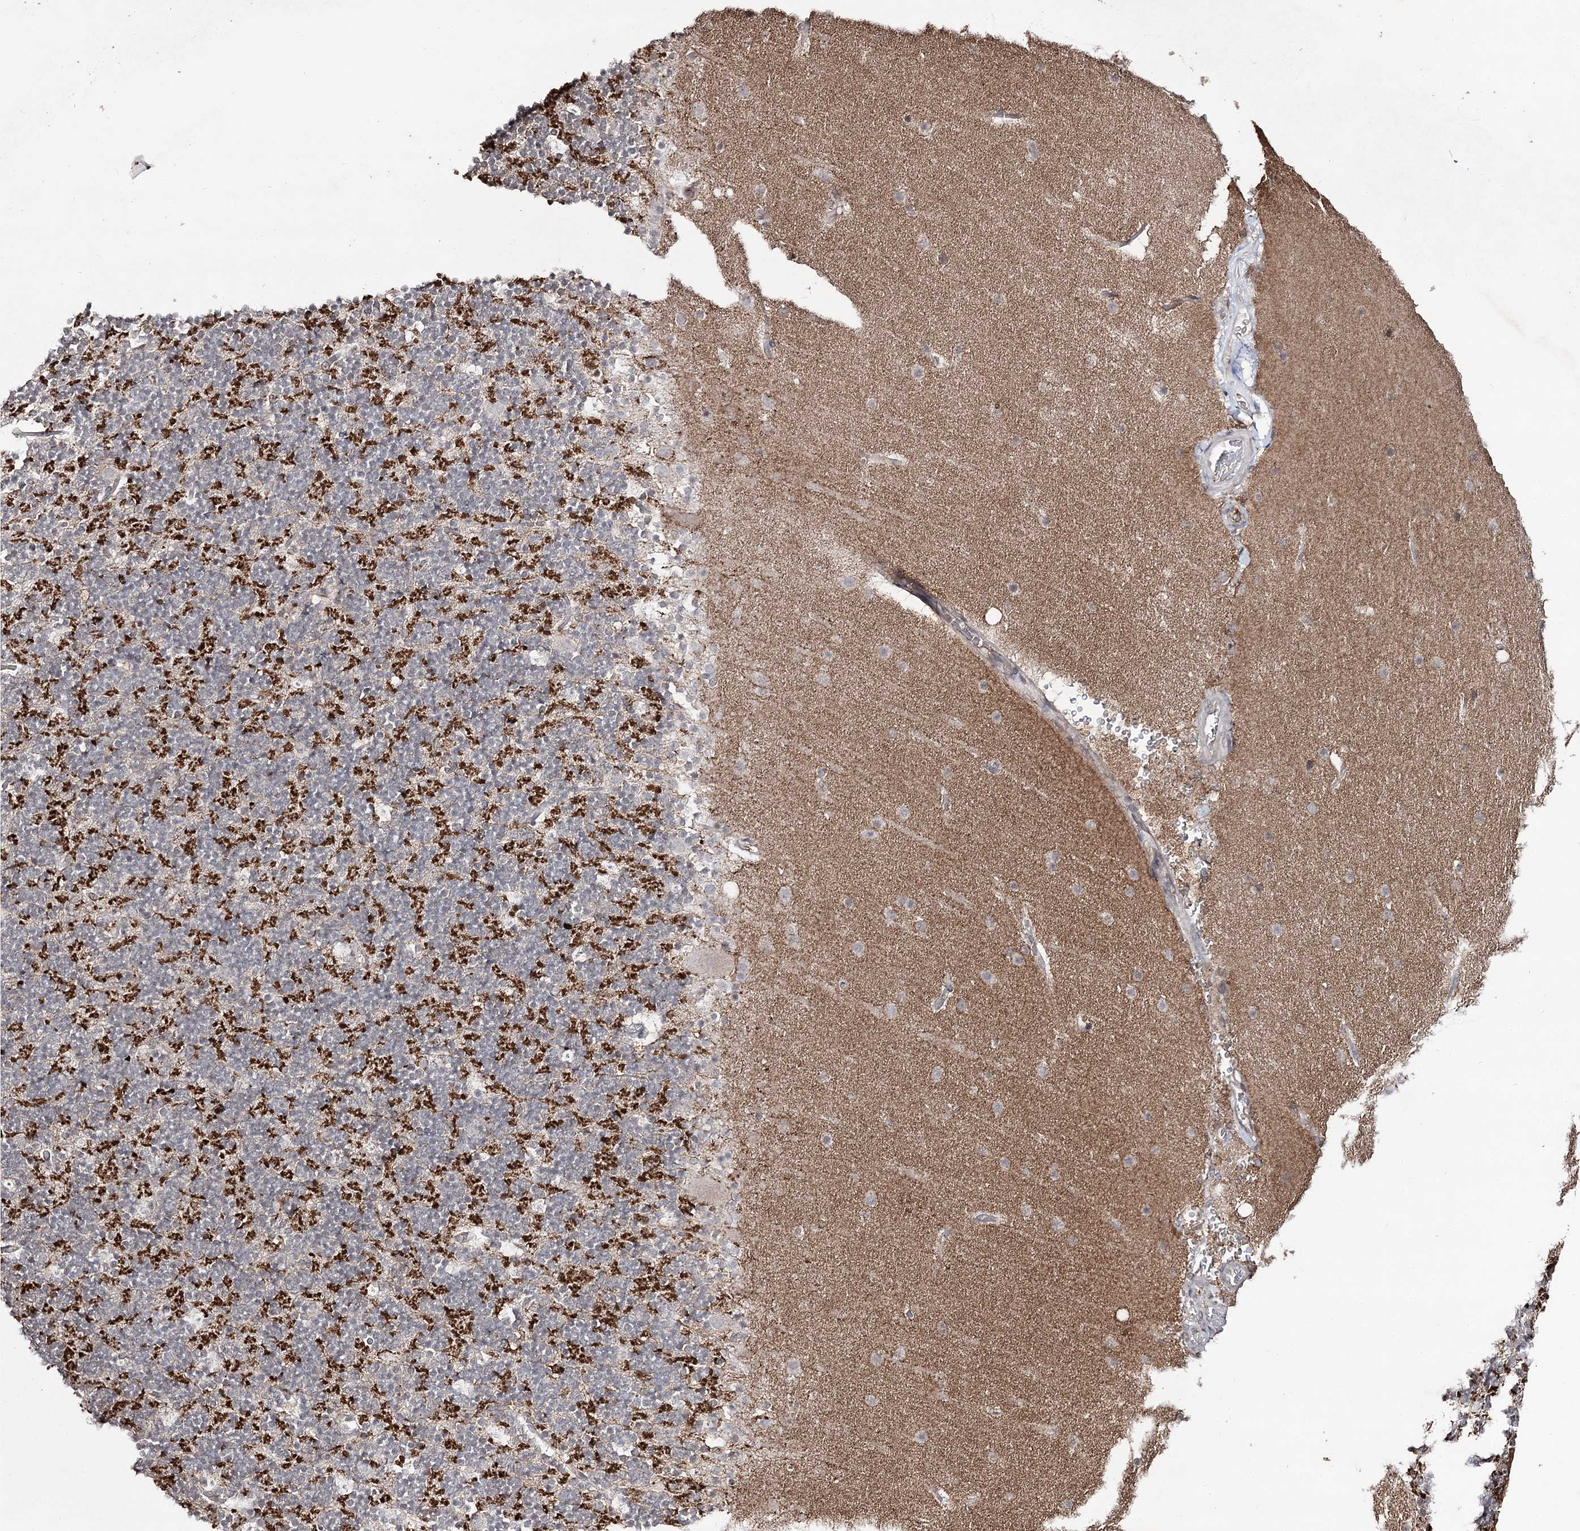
{"staining": {"intensity": "strong", "quantity": "<25%", "location": "cytoplasmic/membranous"}, "tissue": "cerebellum", "cell_type": "Cells in granular layer", "image_type": "normal", "snomed": [{"axis": "morphology", "description": "Normal tissue, NOS"}, {"axis": "topography", "description": "Cerebellum"}], "caption": "Immunohistochemistry micrograph of unremarkable cerebellum stained for a protein (brown), which demonstrates medium levels of strong cytoplasmic/membranous expression in approximately <25% of cells in granular layer.", "gene": "SYNGR3", "patient": {"sex": "male", "age": 57}}